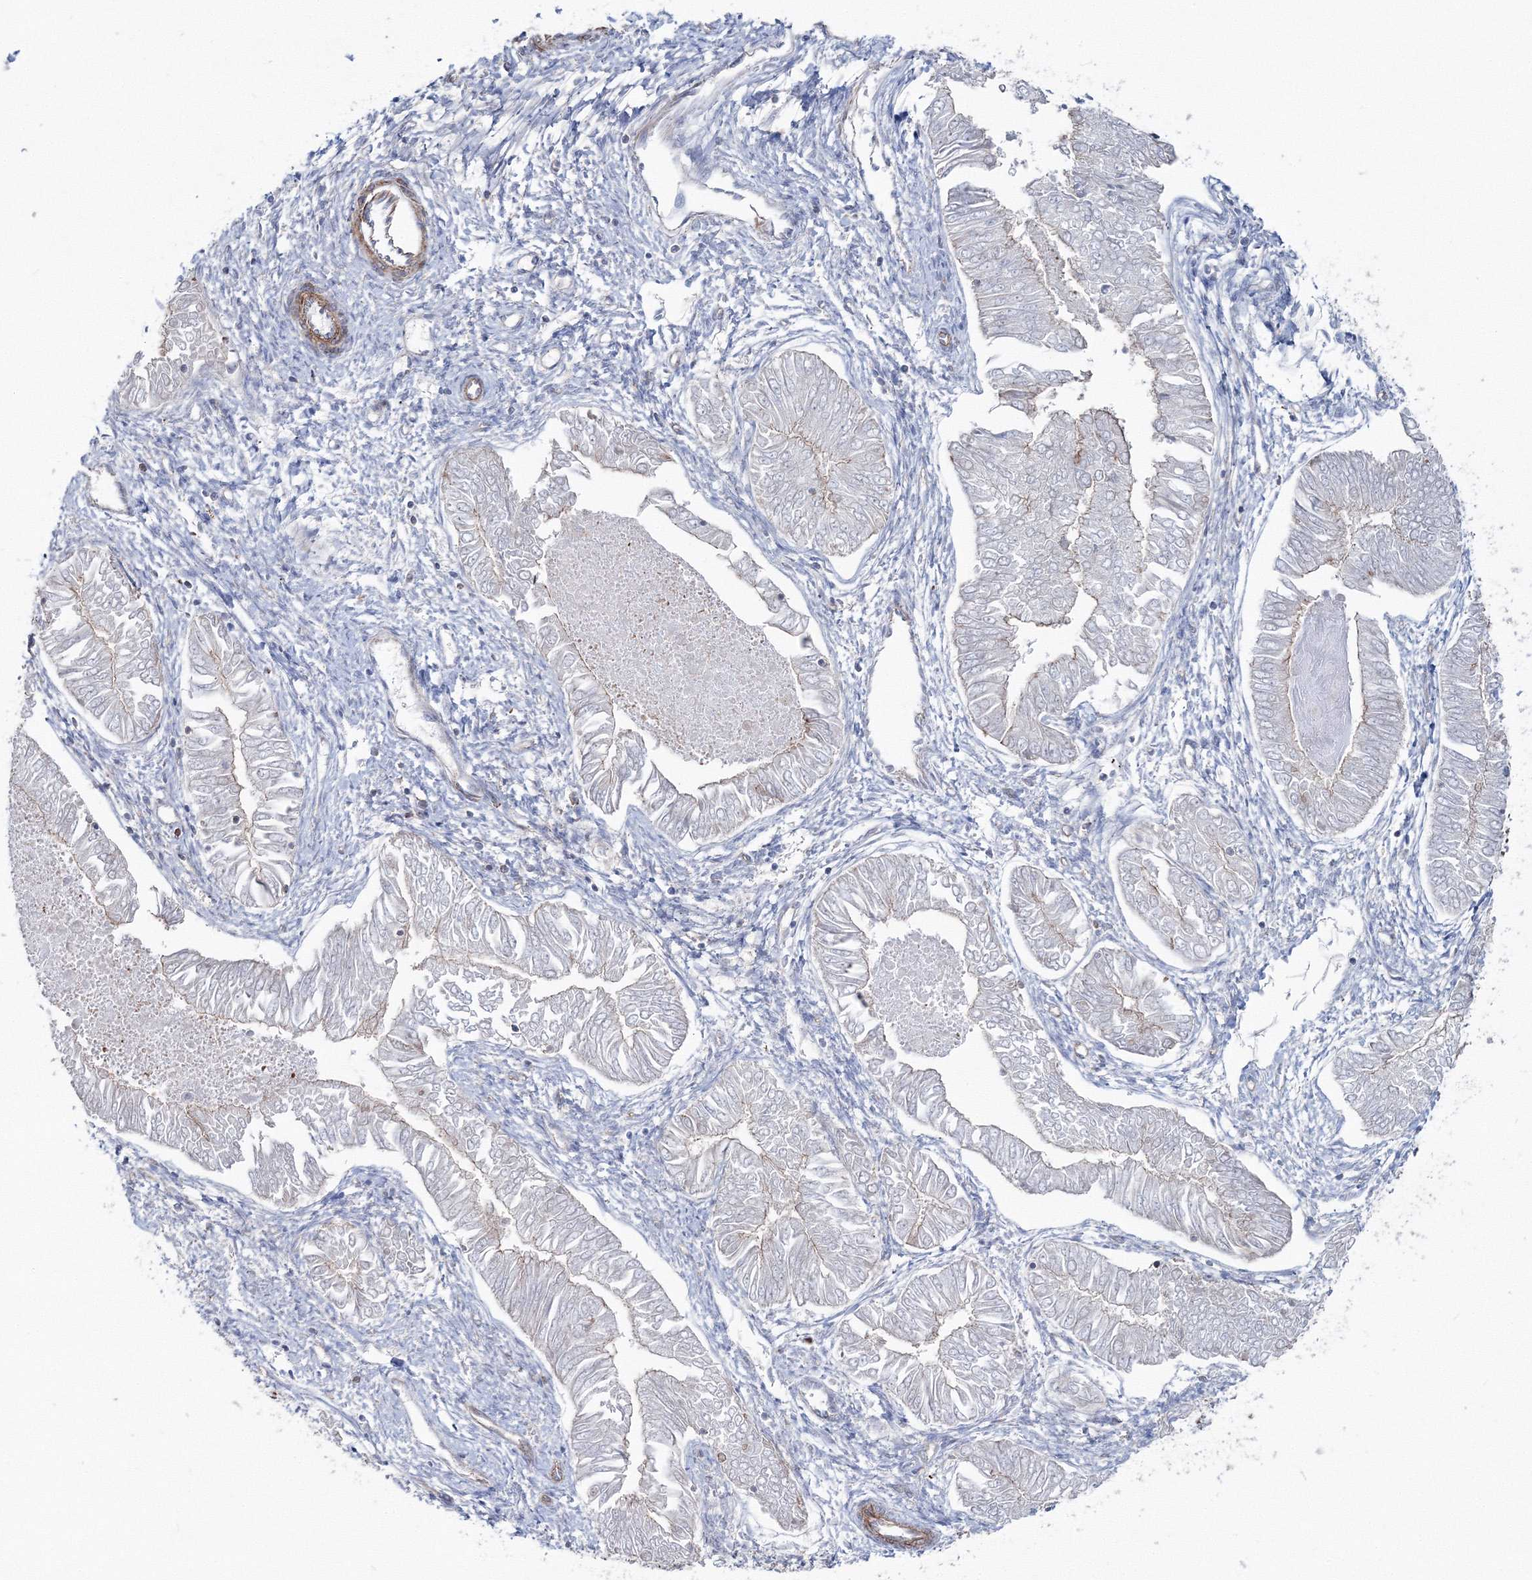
{"staining": {"intensity": "negative", "quantity": "none", "location": "none"}, "tissue": "endometrial cancer", "cell_type": "Tumor cells", "image_type": "cancer", "snomed": [{"axis": "morphology", "description": "Adenocarcinoma, NOS"}, {"axis": "topography", "description": "Endometrium"}], "caption": "Immunohistochemical staining of human endometrial adenocarcinoma shows no significant expression in tumor cells.", "gene": "GGA2", "patient": {"sex": "female", "age": 53}}